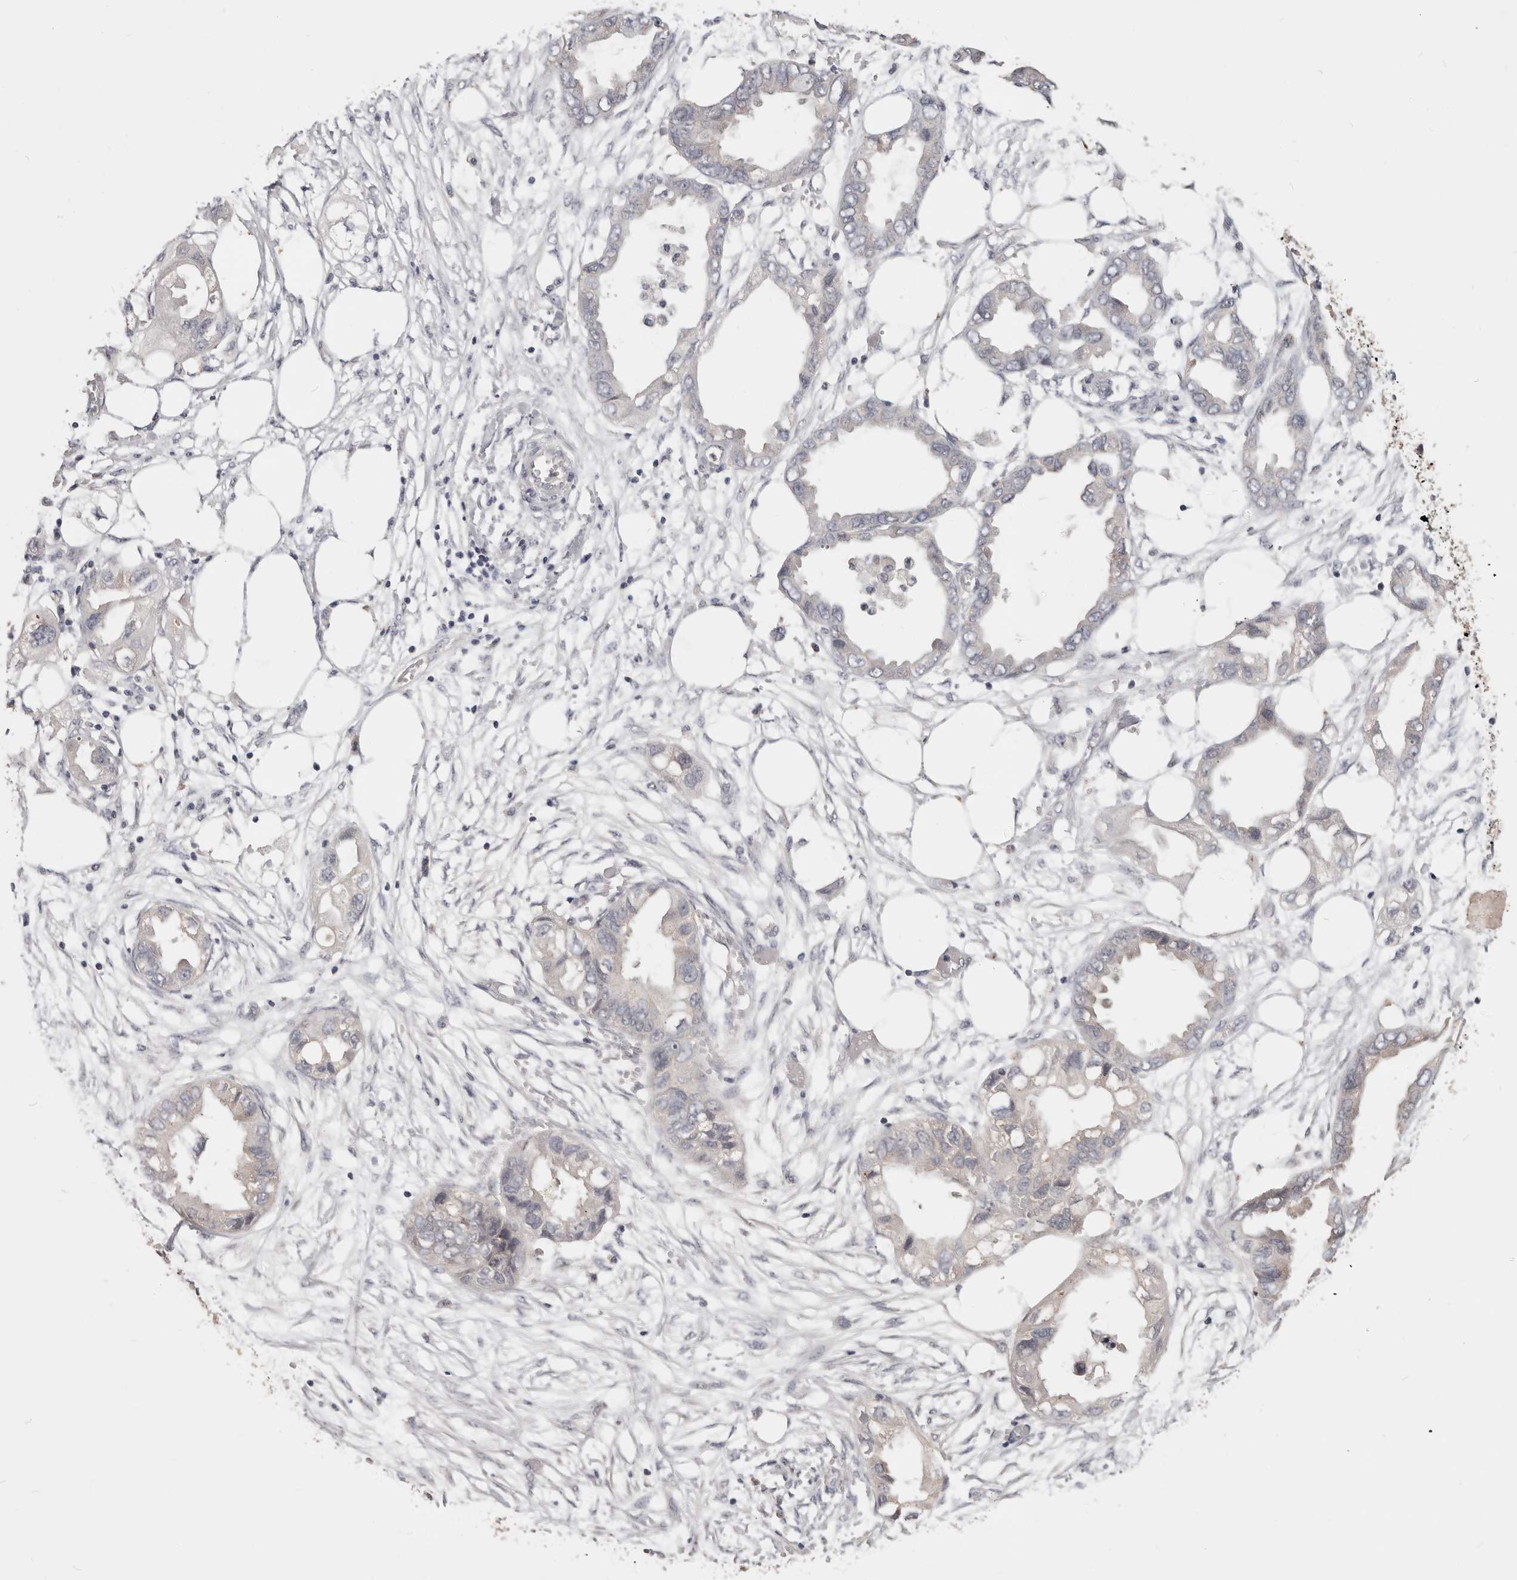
{"staining": {"intensity": "negative", "quantity": "none", "location": "none"}, "tissue": "endometrial cancer", "cell_type": "Tumor cells", "image_type": "cancer", "snomed": [{"axis": "morphology", "description": "Adenocarcinoma, NOS"}, {"axis": "morphology", "description": "Adenocarcinoma, metastatic, NOS"}, {"axis": "topography", "description": "Adipose tissue"}, {"axis": "topography", "description": "Endometrium"}], "caption": "A histopathology image of endometrial cancer stained for a protein displays no brown staining in tumor cells.", "gene": "TSPAN13", "patient": {"sex": "female", "age": 67}}